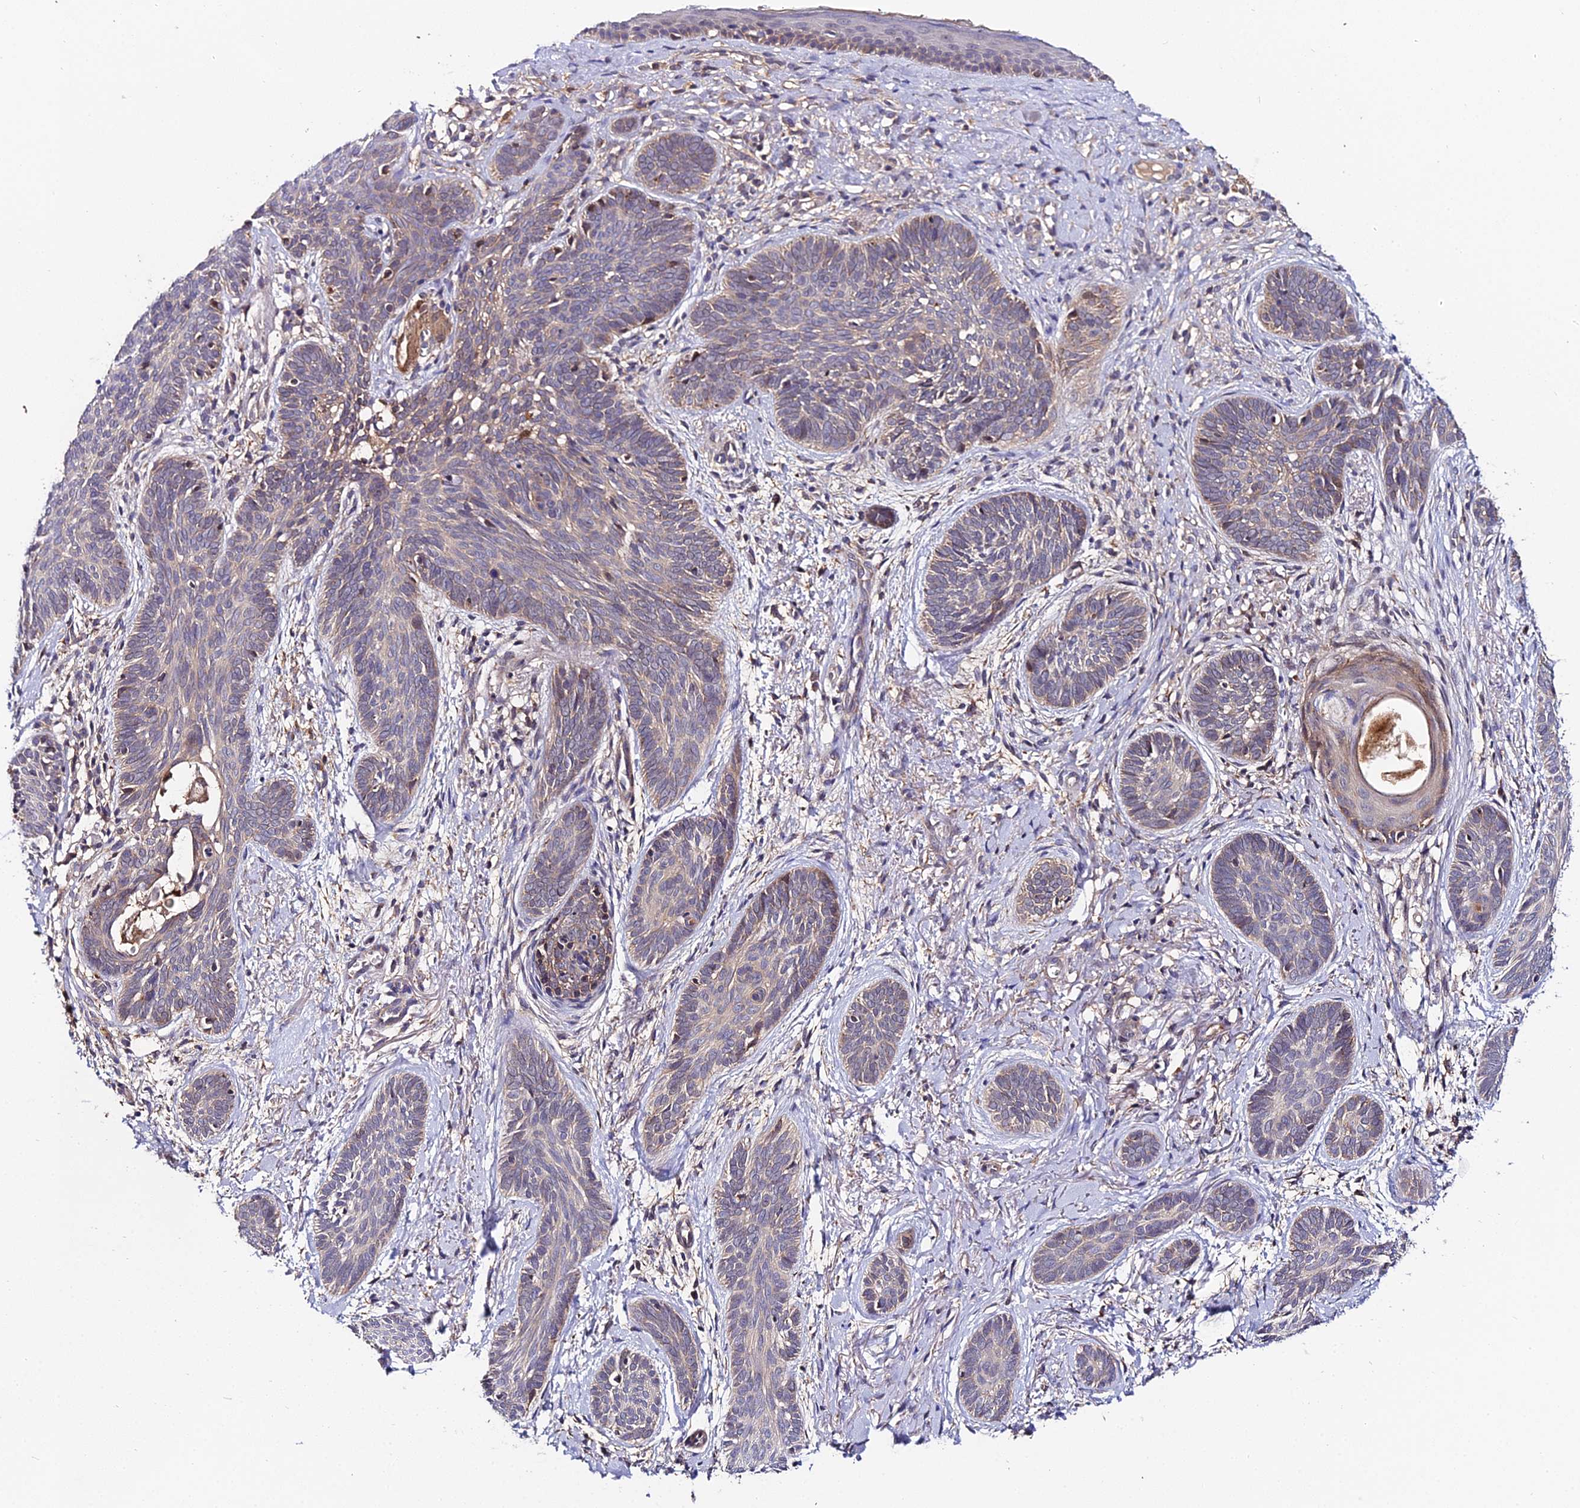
{"staining": {"intensity": "weak", "quantity": "25%-75%", "location": "cytoplasmic/membranous"}, "tissue": "skin cancer", "cell_type": "Tumor cells", "image_type": "cancer", "snomed": [{"axis": "morphology", "description": "Basal cell carcinoma"}, {"axis": "topography", "description": "Skin"}], "caption": "Skin cancer (basal cell carcinoma) was stained to show a protein in brown. There is low levels of weak cytoplasmic/membranous positivity in approximately 25%-75% of tumor cells.", "gene": "ZBED8", "patient": {"sex": "female", "age": 81}}